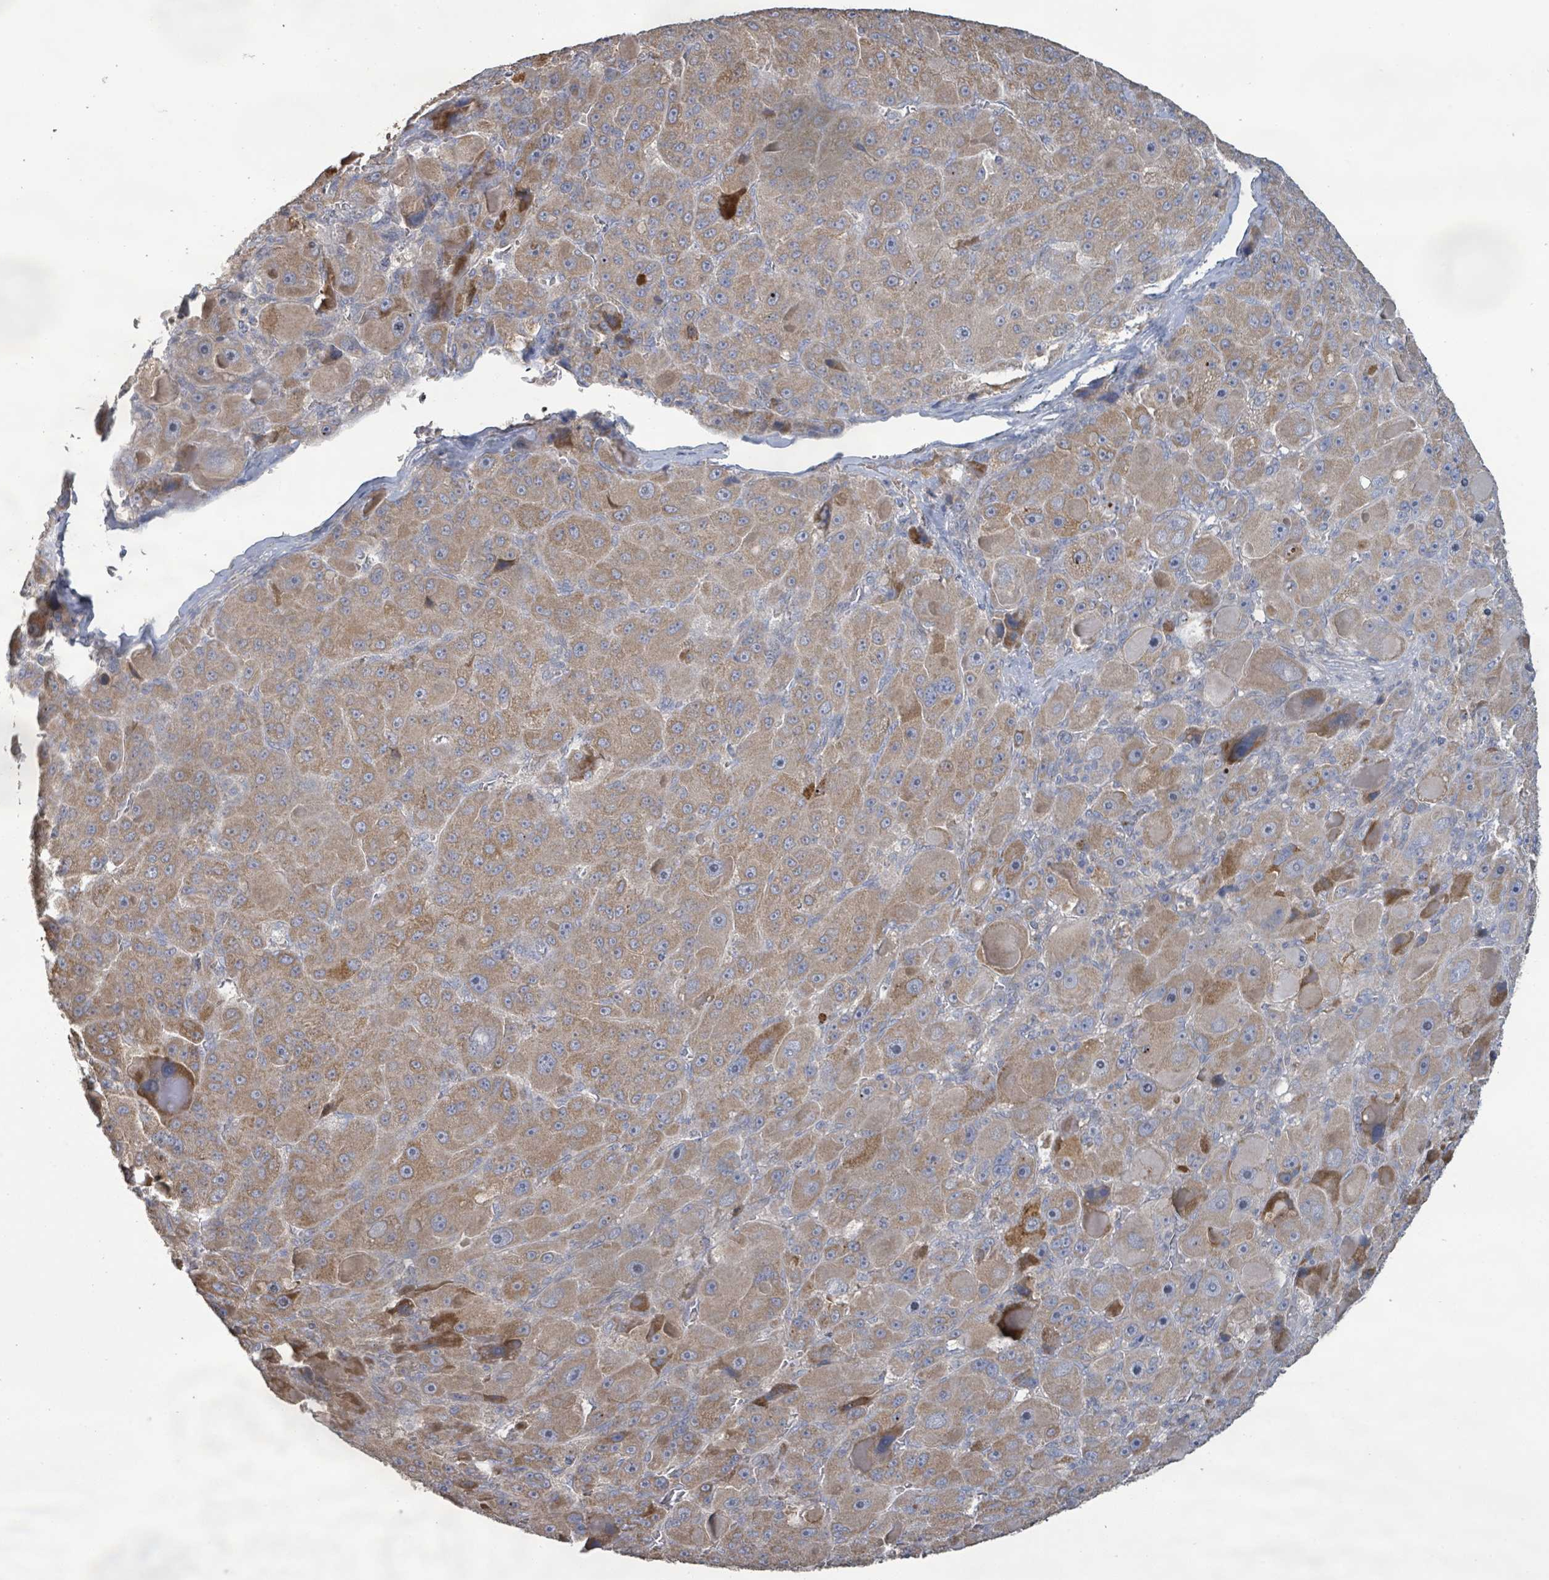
{"staining": {"intensity": "moderate", "quantity": ">75%", "location": "cytoplasmic/membranous"}, "tissue": "liver cancer", "cell_type": "Tumor cells", "image_type": "cancer", "snomed": [{"axis": "morphology", "description": "Carcinoma, Hepatocellular, NOS"}, {"axis": "topography", "description": "Liver"}], "caption": "Immunohistochemical staining of human liver cancer exhibits moderate cytoplasmic/membranous protein expression in about >75% of tumor cells.", "gene": "KCNS2", "patient": {"sex": "male", "age": 76}}